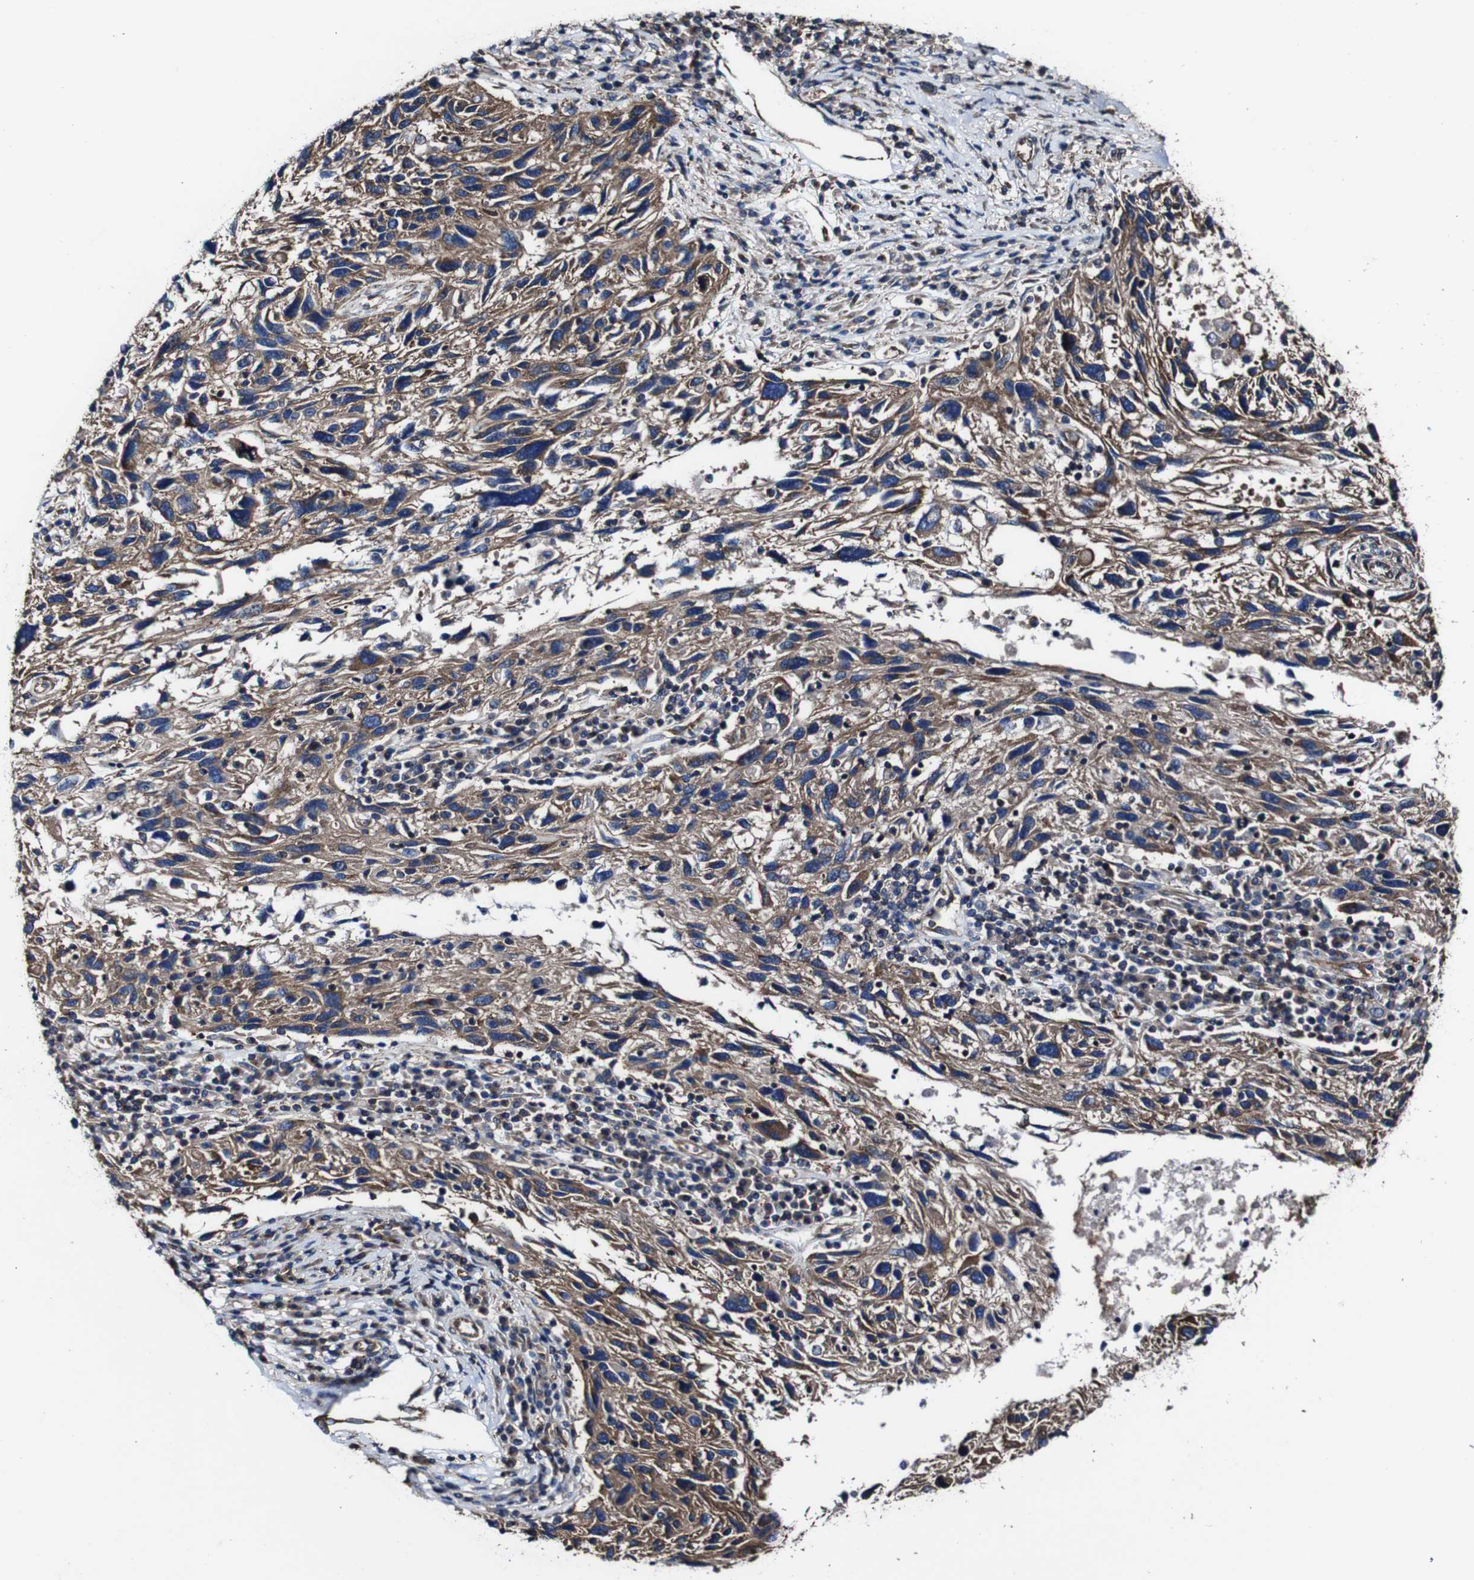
{"staining": {"intensity": "moderate", "quantity": ">75%", "location": "cytoplasmic/membranous"}, "tissue": "melanoma", "cell_type": "Tumor cells", "image_type": "cancer", "snomed": [{"axis": "morphology", "description": "Malignant melanoma, NOS"}, {"axis": "topography", "description": "Skin"}], "caption": "Brown immunohistochemical staining in melanoma demonstrates moderate cytoplasmic/membranous staining in approximately >75% of tumor cells. (brown staining indicates protein expression, while blue staining denotes nuclei).", "gene": "CSF1R", "patient": {"sex": "male", "age": 53}}